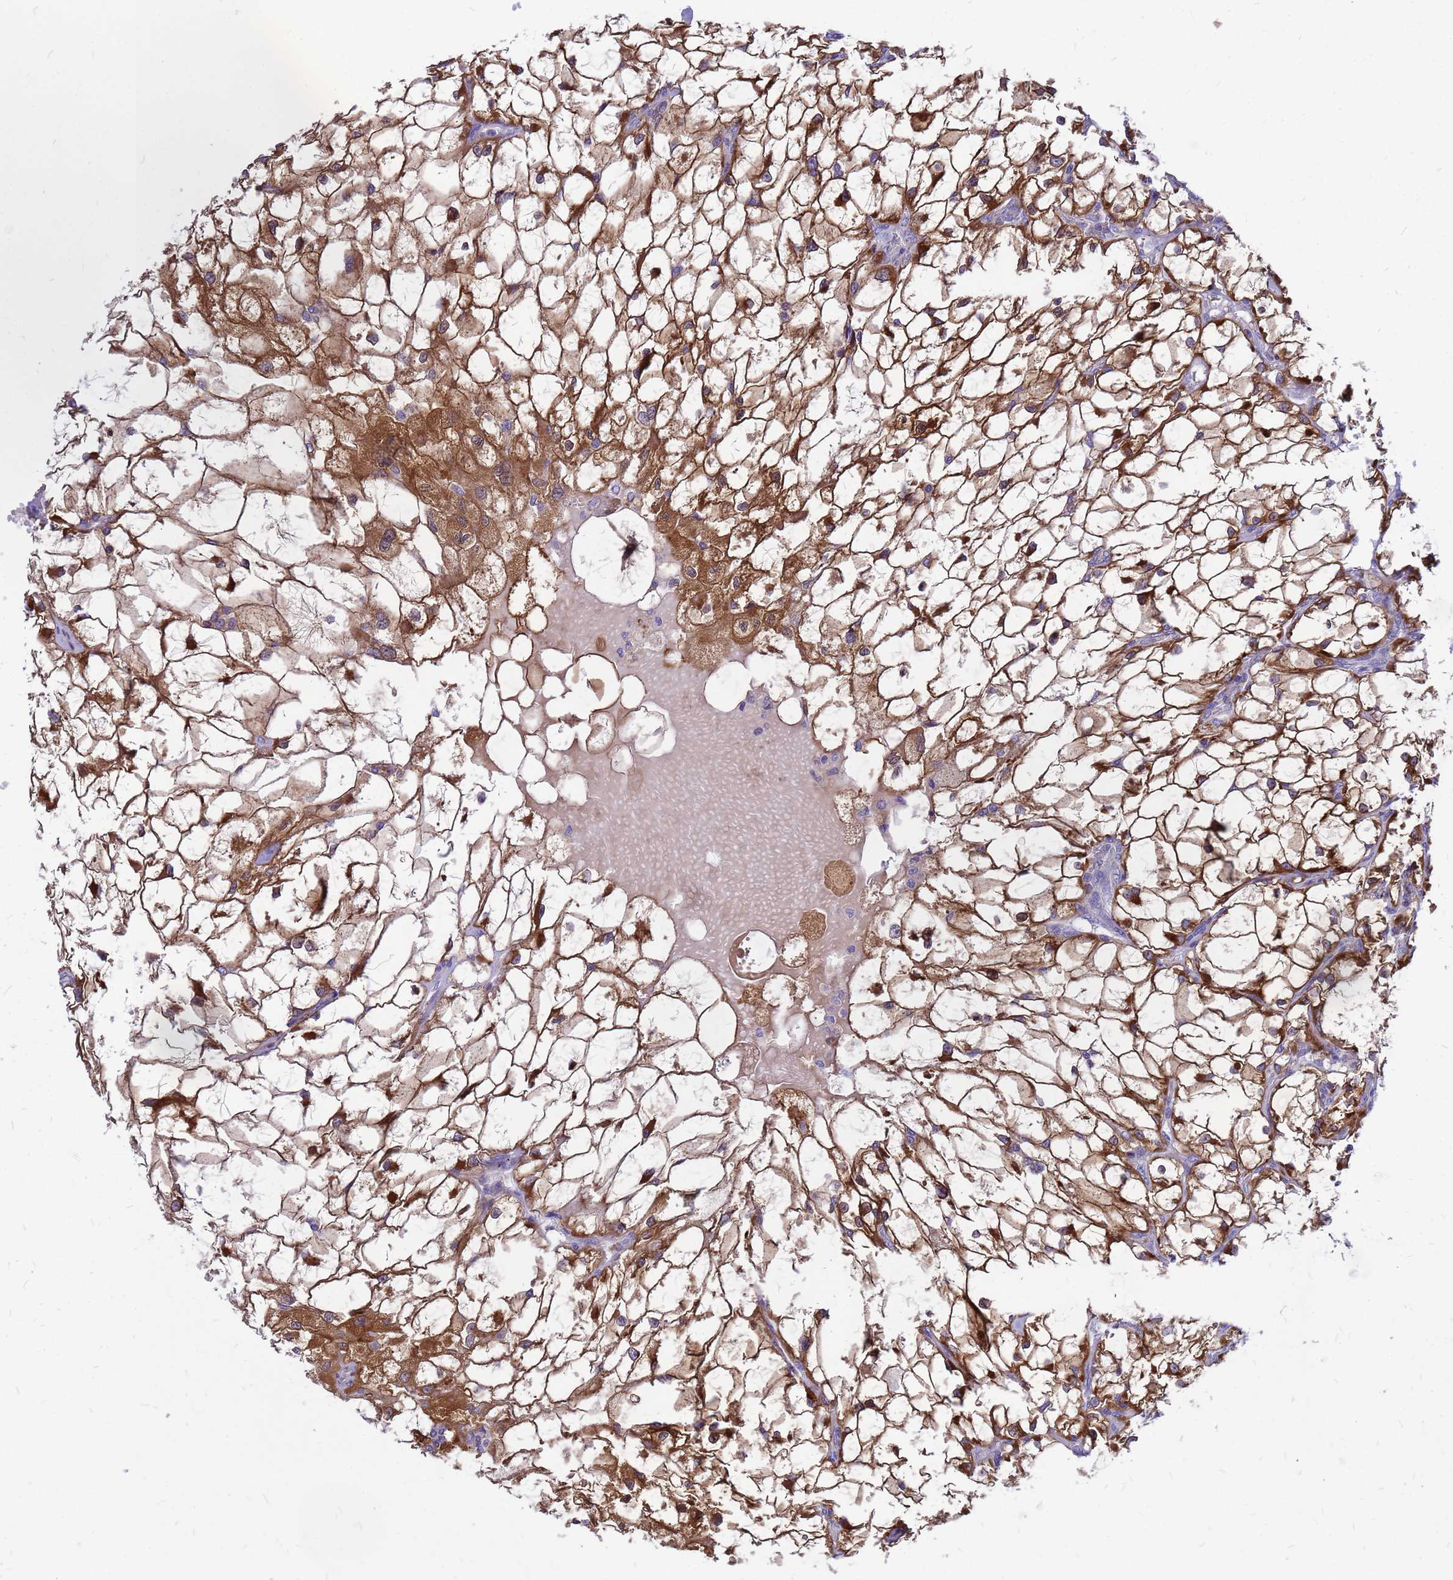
{"staining": {"intensity": "strong", "quantity": ">75%", "location": "cytoplasmic/membranous"}, "tissue": "renal cancer", "cell_type": "Tumor cells", "image_type": "cancer", "snomed": [{"axis": "morphology", "description": "Adenocarcinoma, NOS"}, {"axis": "topography", "description": "Kidney"}], "caption": "Tumor cells display high levels of strong cytoplasmic/membranous staining in approximately >75% of cells in human adenocarcinoma (renal). The staining is performed using DAB (3,3'-diaminobenzidine) brown chromogen to label protein expression. The nuclei are counter-stained blue using hematoxylin.", "gene": "FHIP1A", "patient": {"sex": "female", "age": 69}}